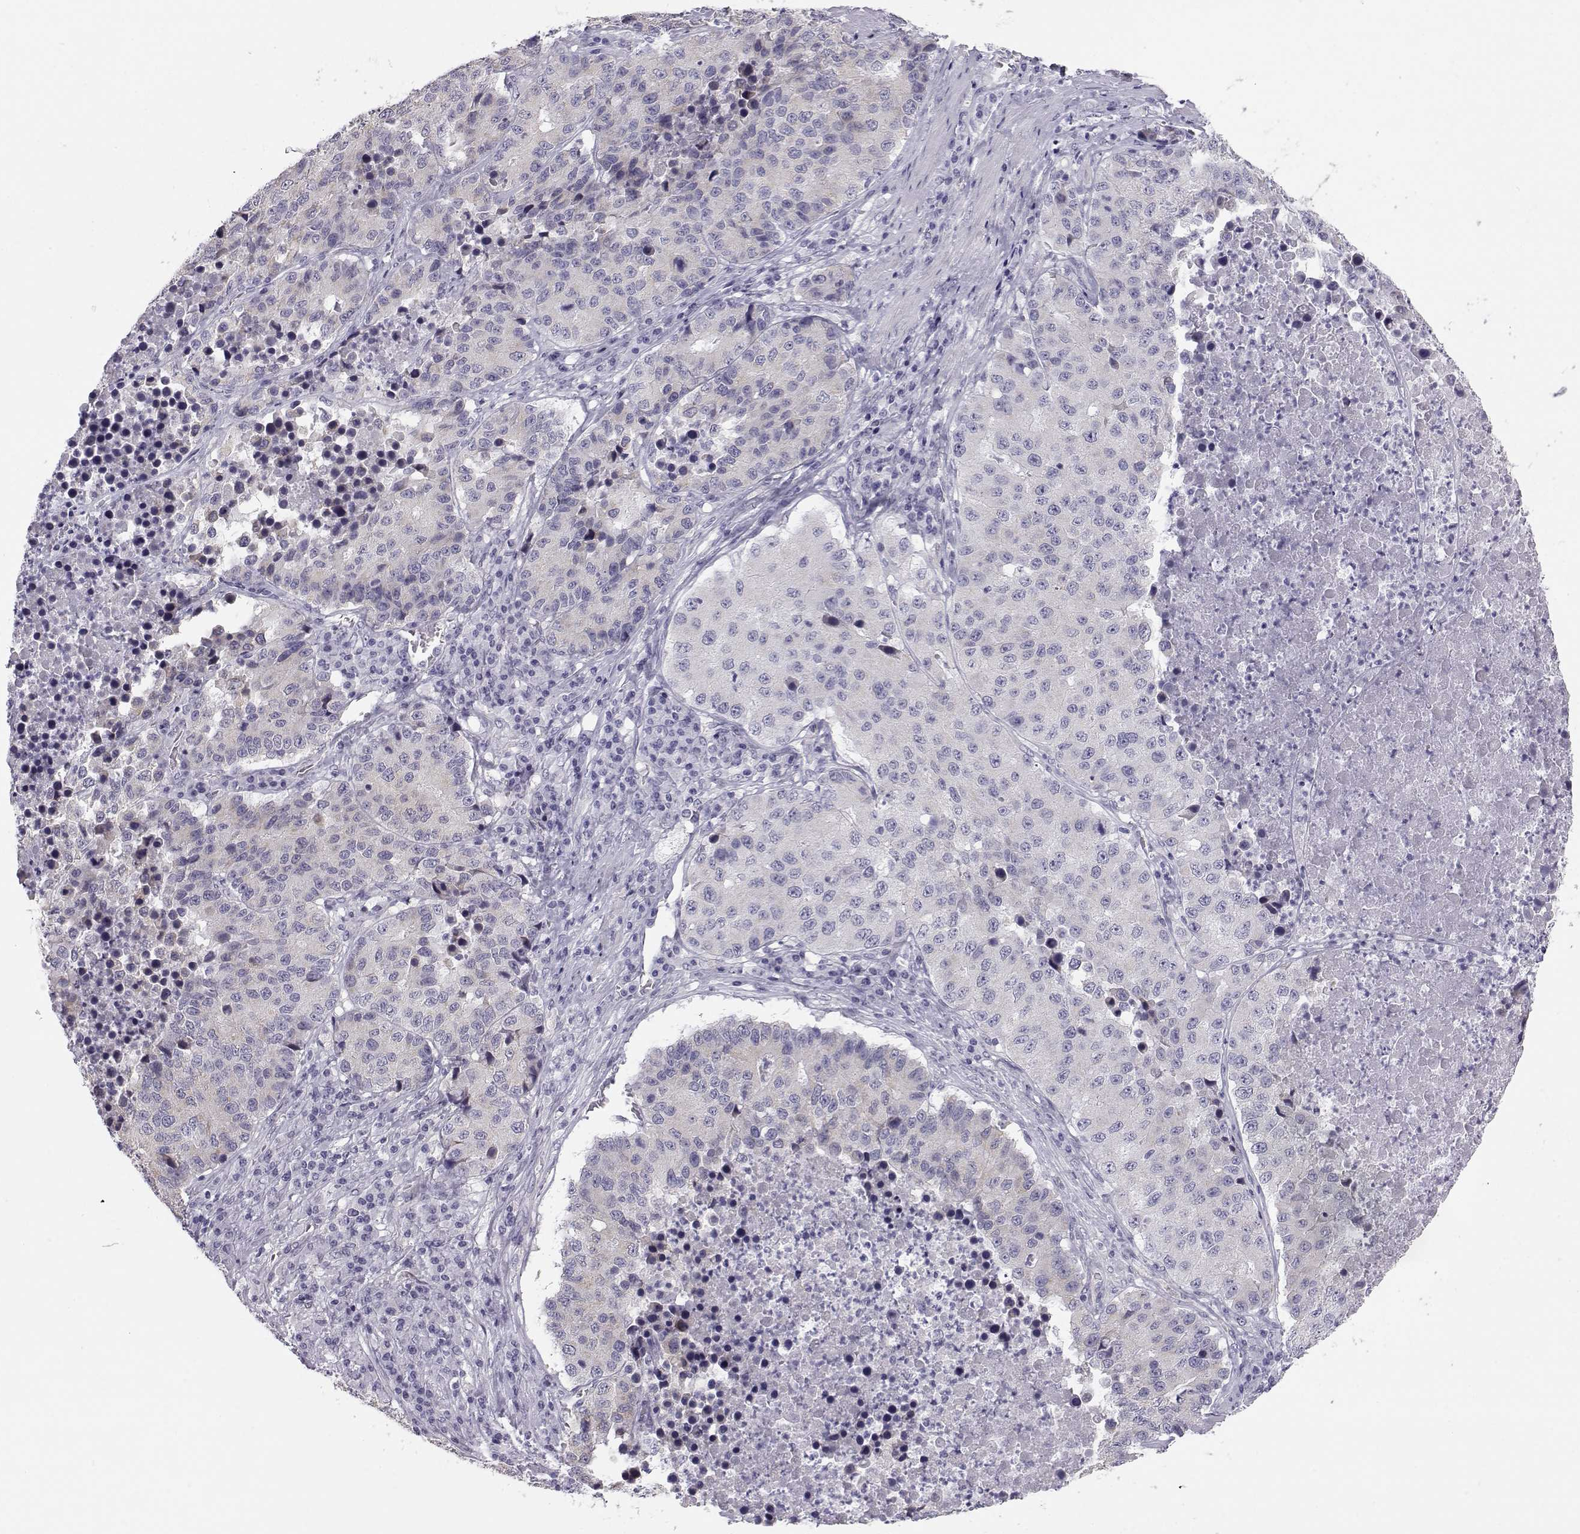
{"staining": {"intensity": "negative", "quantity": "none", "location": "none"}, "tissue": "stomach cancer", "cell_type": "Tumor cells", "image_type": "cancer", "snomed": [{"axis": "morphology", "description": "Adenocarcinoma, NOS"}, {"axis": "topography", "description": "Stomach"}], "caption": "High power microscopy histopathology image of an IHC photomicrograph of stomach cancer, revealing no significant positivity in tumor cells.", "gene": "KCNMB4", "patient": {"sex": "male", "age": 71}}